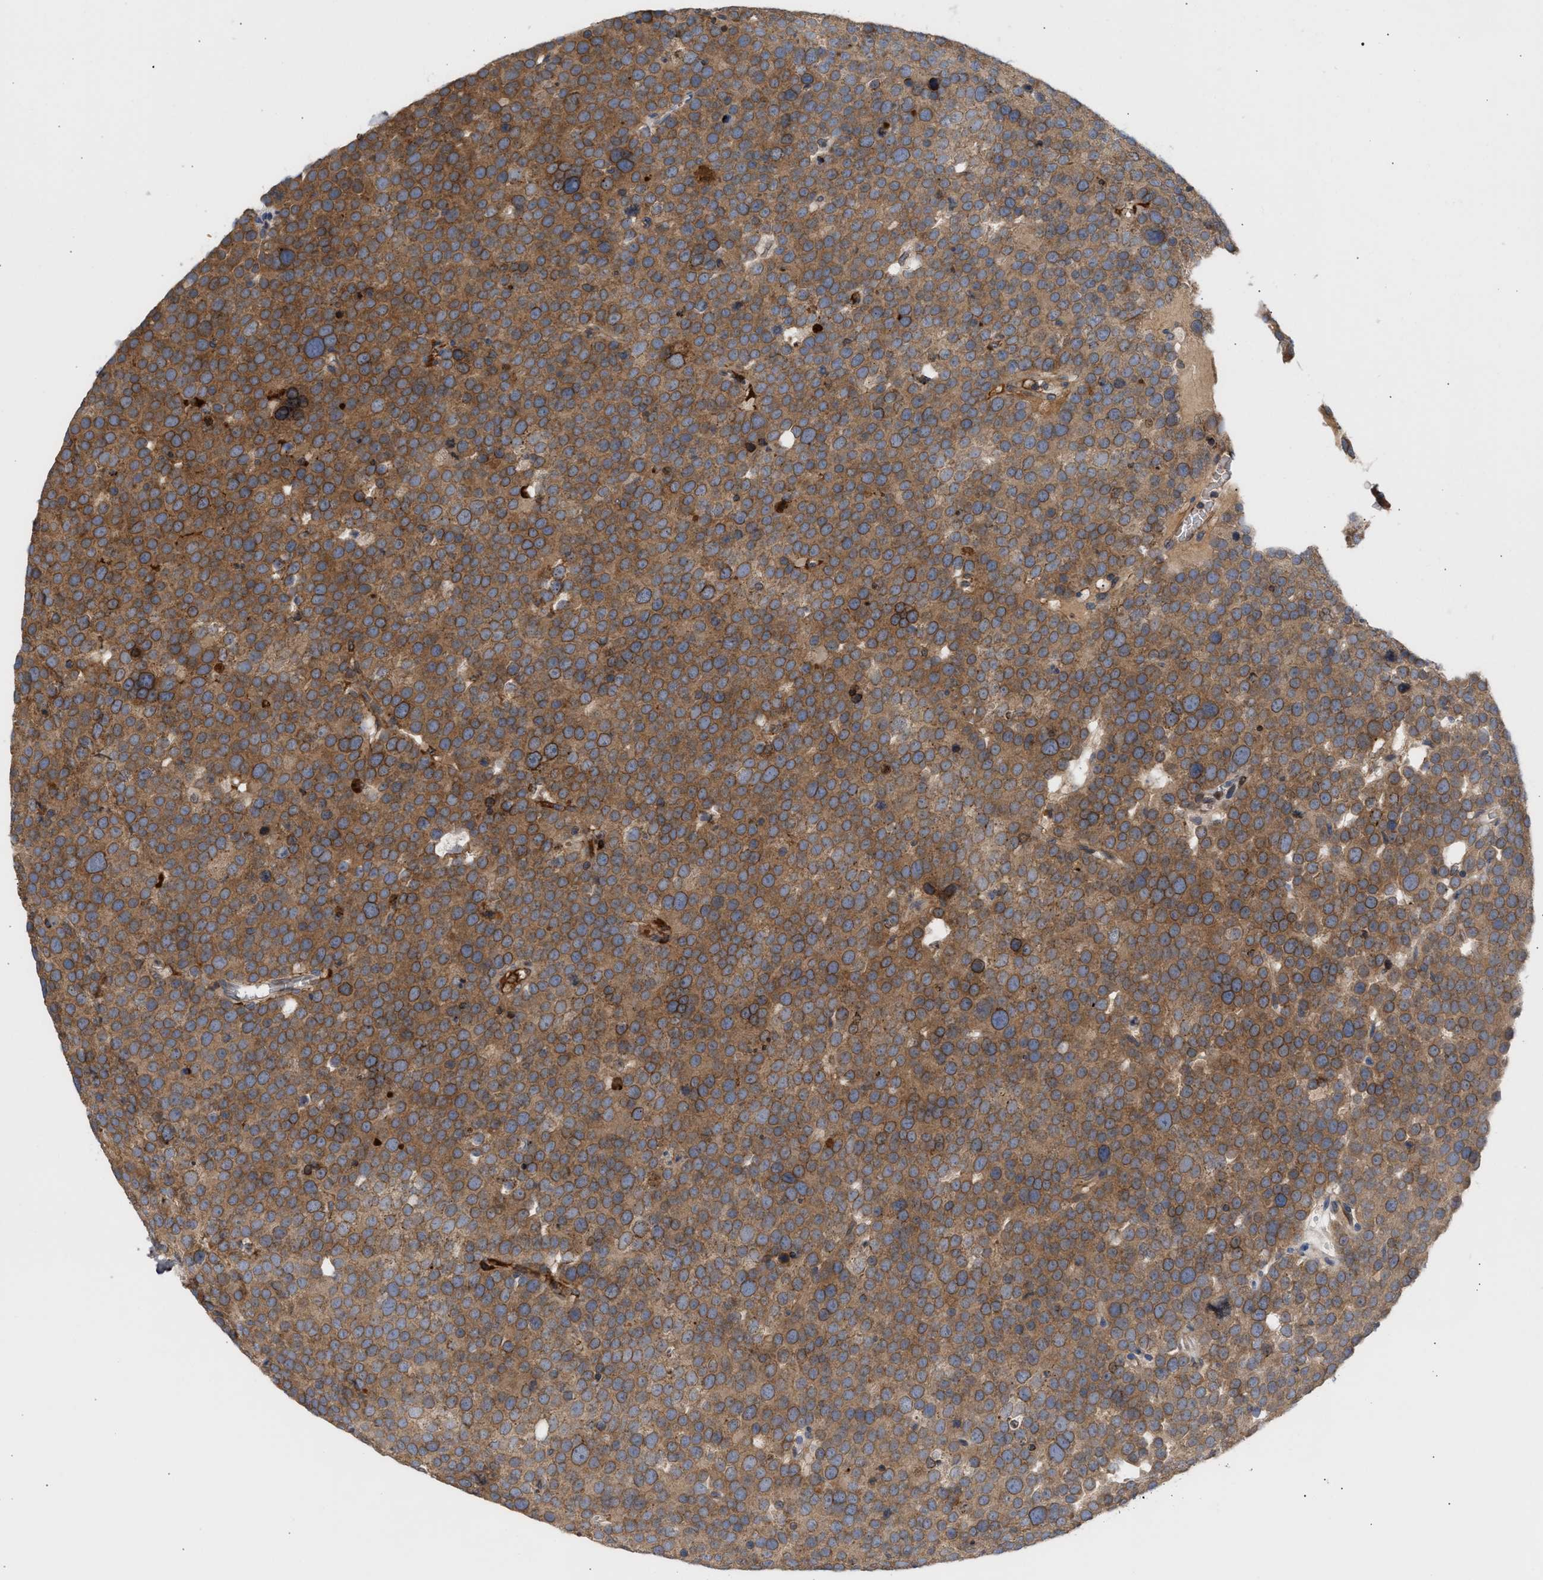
{"staining": {"intensity": "moderate", "quantity": ">75%", "location": "cytoplasmic/membranous,nuclear"}, "tissue": "testis cancer", "cell_type": "Tumor cells", "image_type": "cancer", "snomed": [{"axis": "morphology", "description": "Seminoma, NOS"}, {"axis": "topography", "description": "Testis"}], "caption": "Seminoma (testis) tissue reveals moderate cytoplasmic/membranous and nuclear staining in about >75% of tumor cells", "gene": "NUP62", "patient": {"sex": "male", "age": 71}}